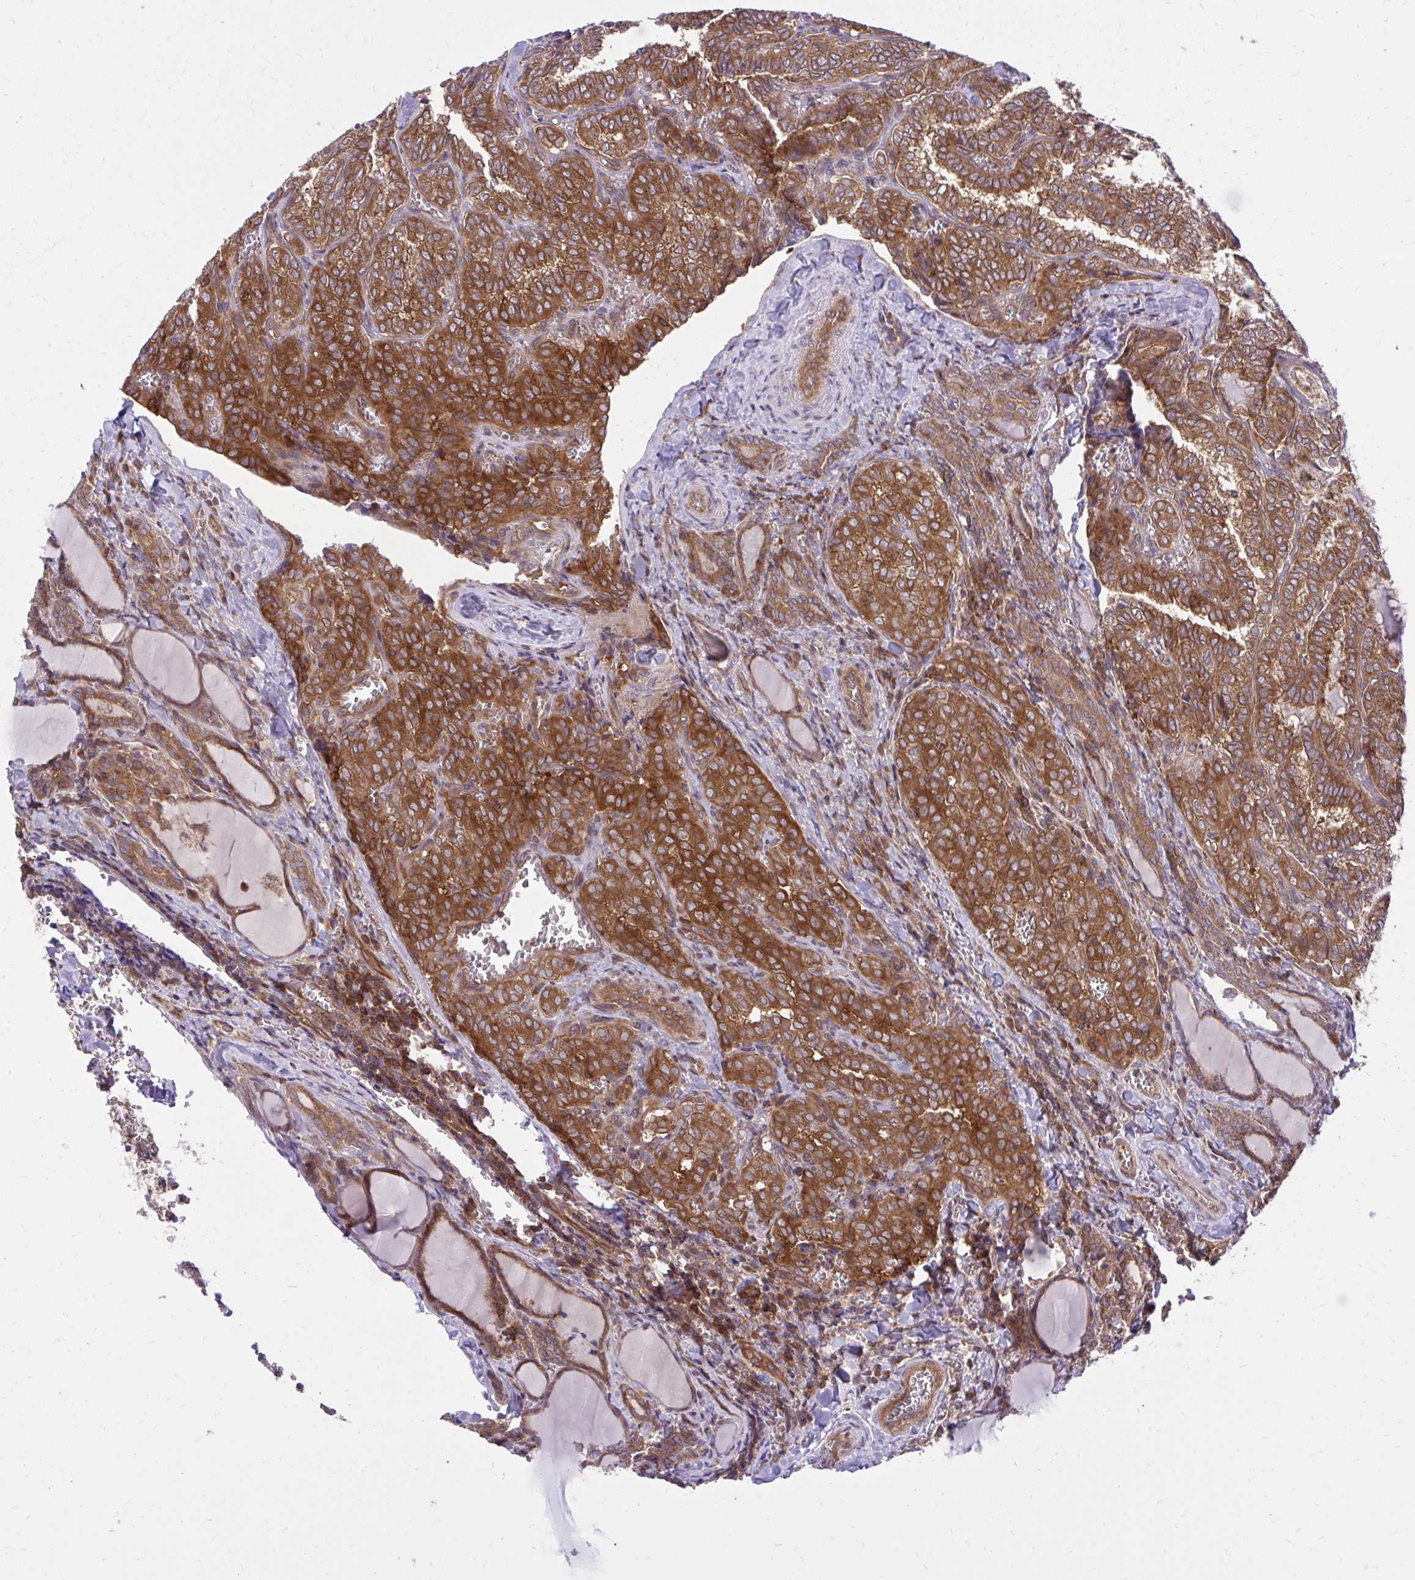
{"staining": {"intensity": "strong", "quantity": ">75%", "location": "cytoplasmic/membranous"}, "tissue": "thyroid cancer", "cell_type": "Tumor cells", "image_type": "cancer", "snomed": [{"axis": "morphology", "description": "Papillary adenocarcinoma, NOS"}, {"axis": "topography", "description": "Thyroid gland"}], "caption": "A brown stain highlights strong cytoplasmic/membranous staining of a protein in thyroid papillary adenocarcinoma tumor cells. (Stains: DAB in brown, nuclei in blue, Microscopy: brightfield microscopy at high magnification).", "gene": "PPP5C", "patient": {"sex": "female", "age": 30}}